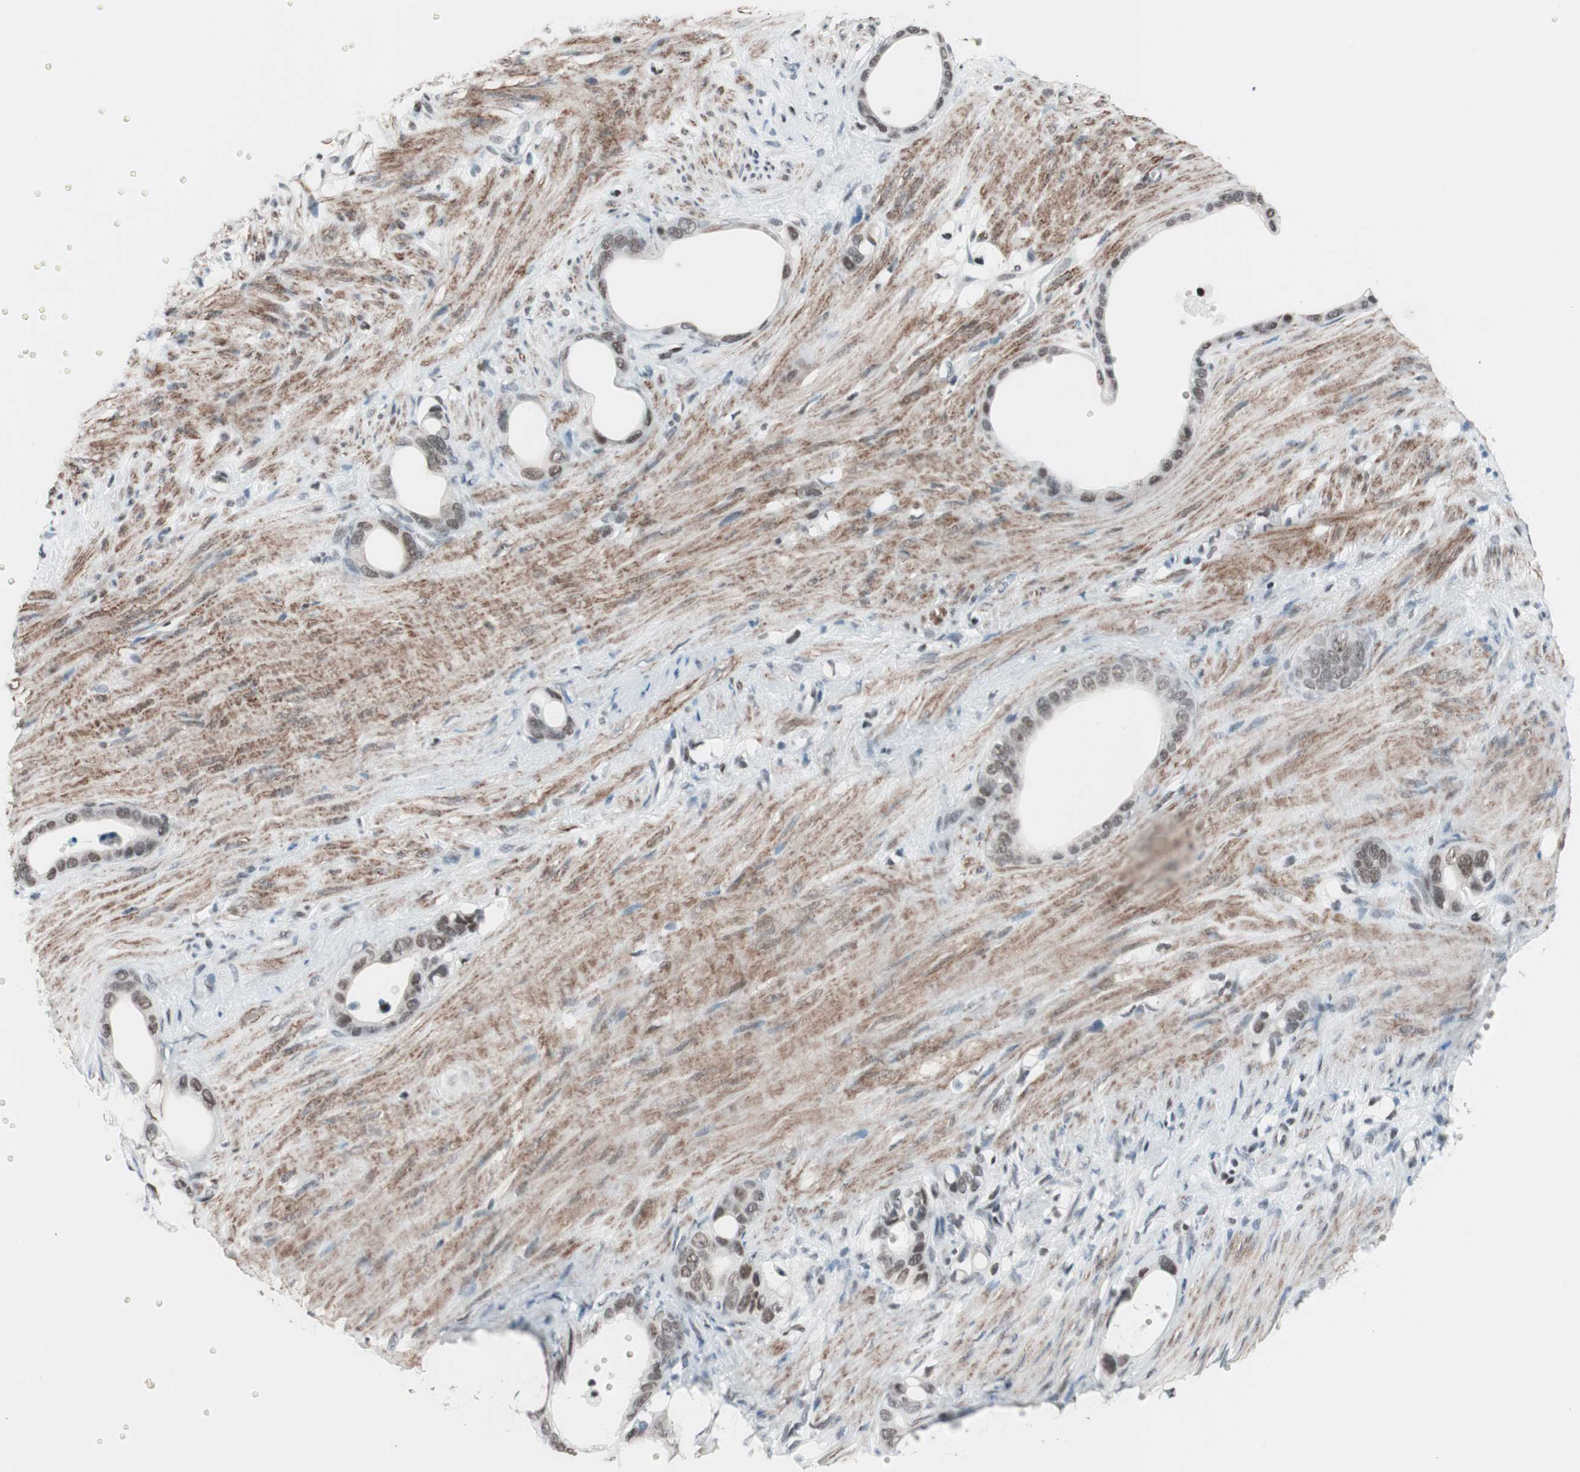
{"staining": {"intensity": "weak", "quantity": "25%-75%", "location": "nuclear"}, "tissue": "stomach cancer", "cell_type": "Tumor cells", "image_type": "cancer", "snomed": [{"axis": "morphology", "description": "Adenocarcinoma, NOS"}, {"axis": "topography", "description": "Stomach"}], "caption": "Weak nuclear protein expression is seen in approximately 25%-75% of tumor cells in stomach cancer (adenocarcinoma).", "gene": "ARID1A", "patient": {"sex": "female", "age": 75}}